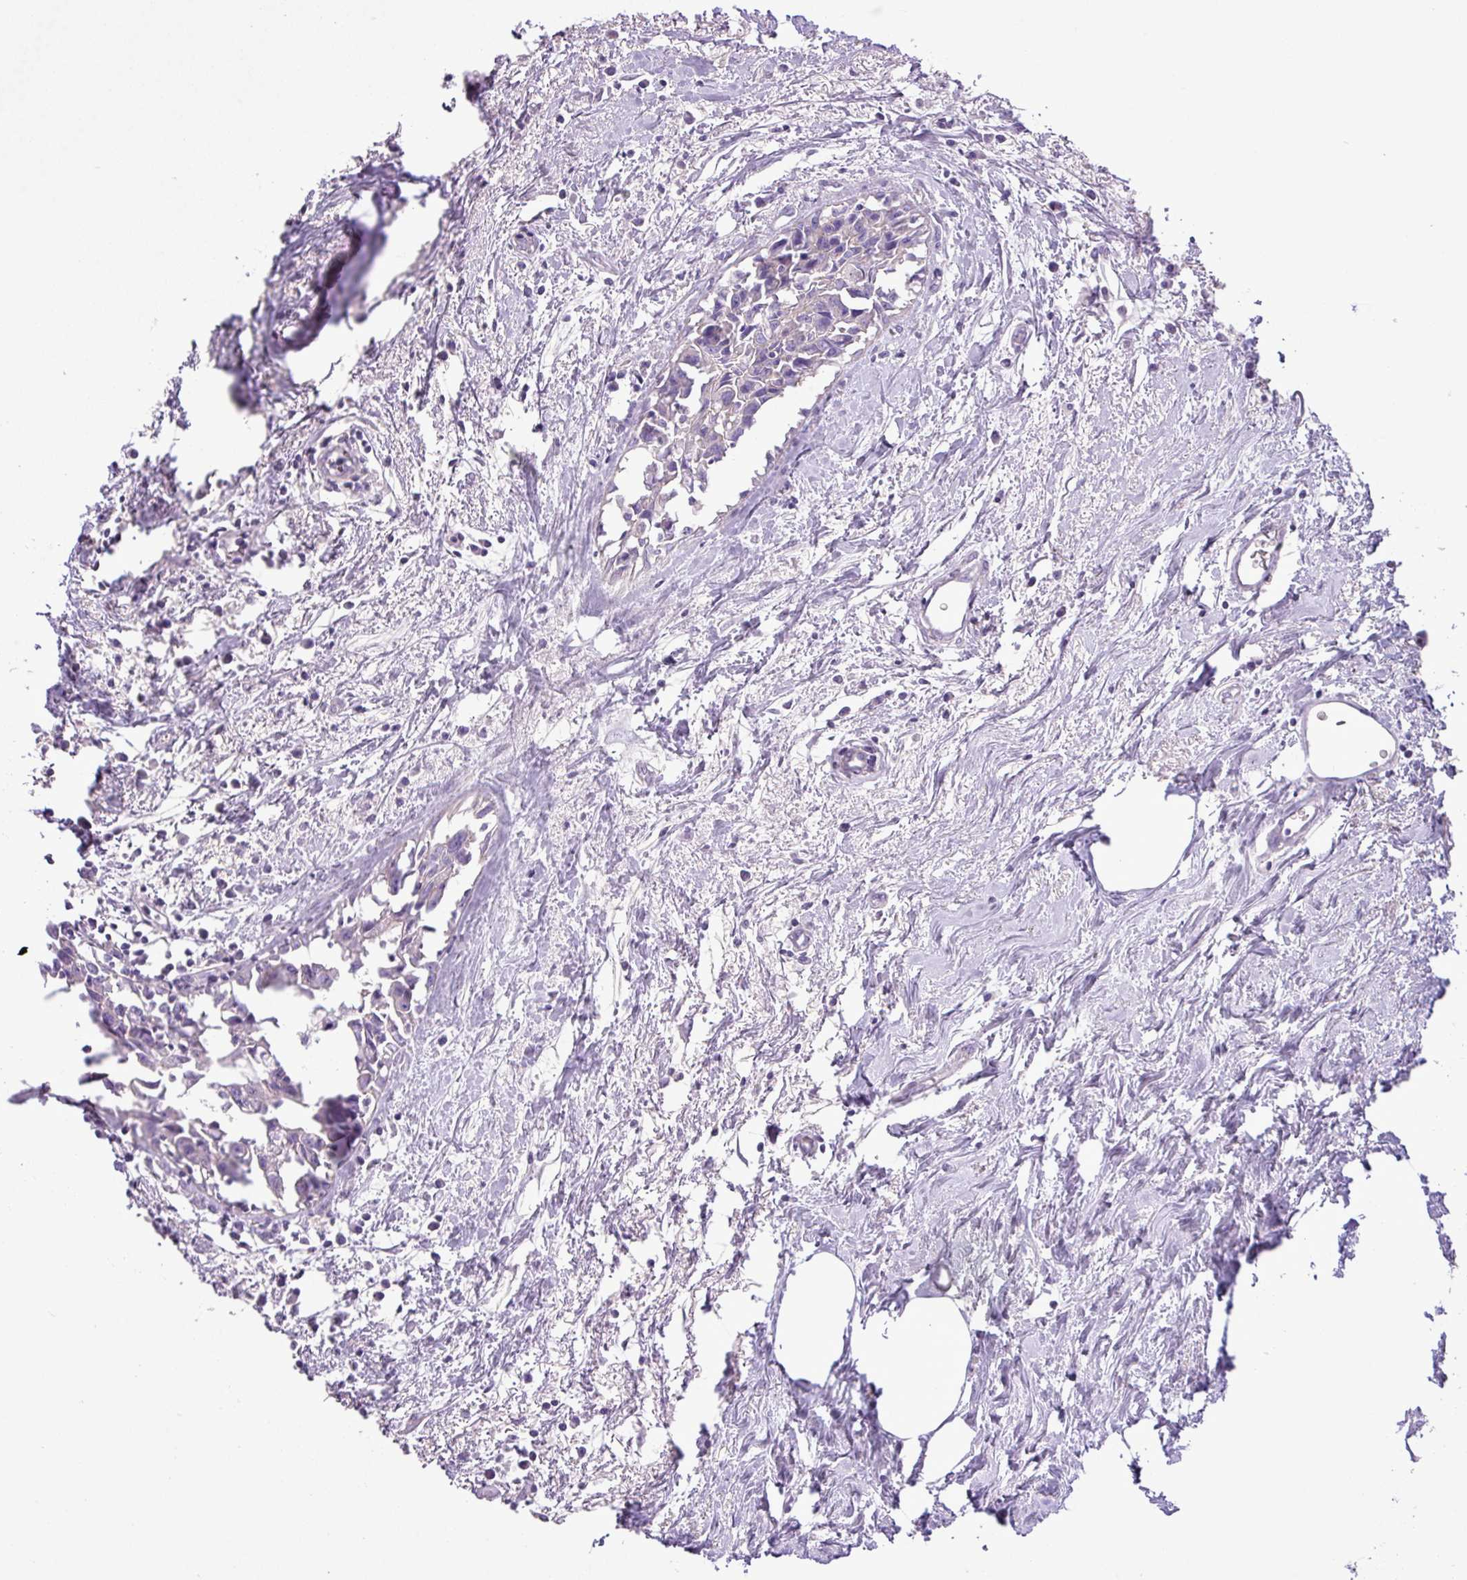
{"staining": {"intensity": "negative", "quantity": "none", "location": "none"}, "tissue": "breast cancer", "cell_type": "Tumor cells", "image_type": "cancer", "snomed": [{"axis": "morphology", "description": "Lobular carcinoma"}, {"axis": "topography", "description": "Breast"}], "caption": "An IHC micrograph of breast cancer is shown. There is no staining in tumor cells of breast cancer.", "gene": "ZNF334", "patient": {"sex": "female", "age": 51}}